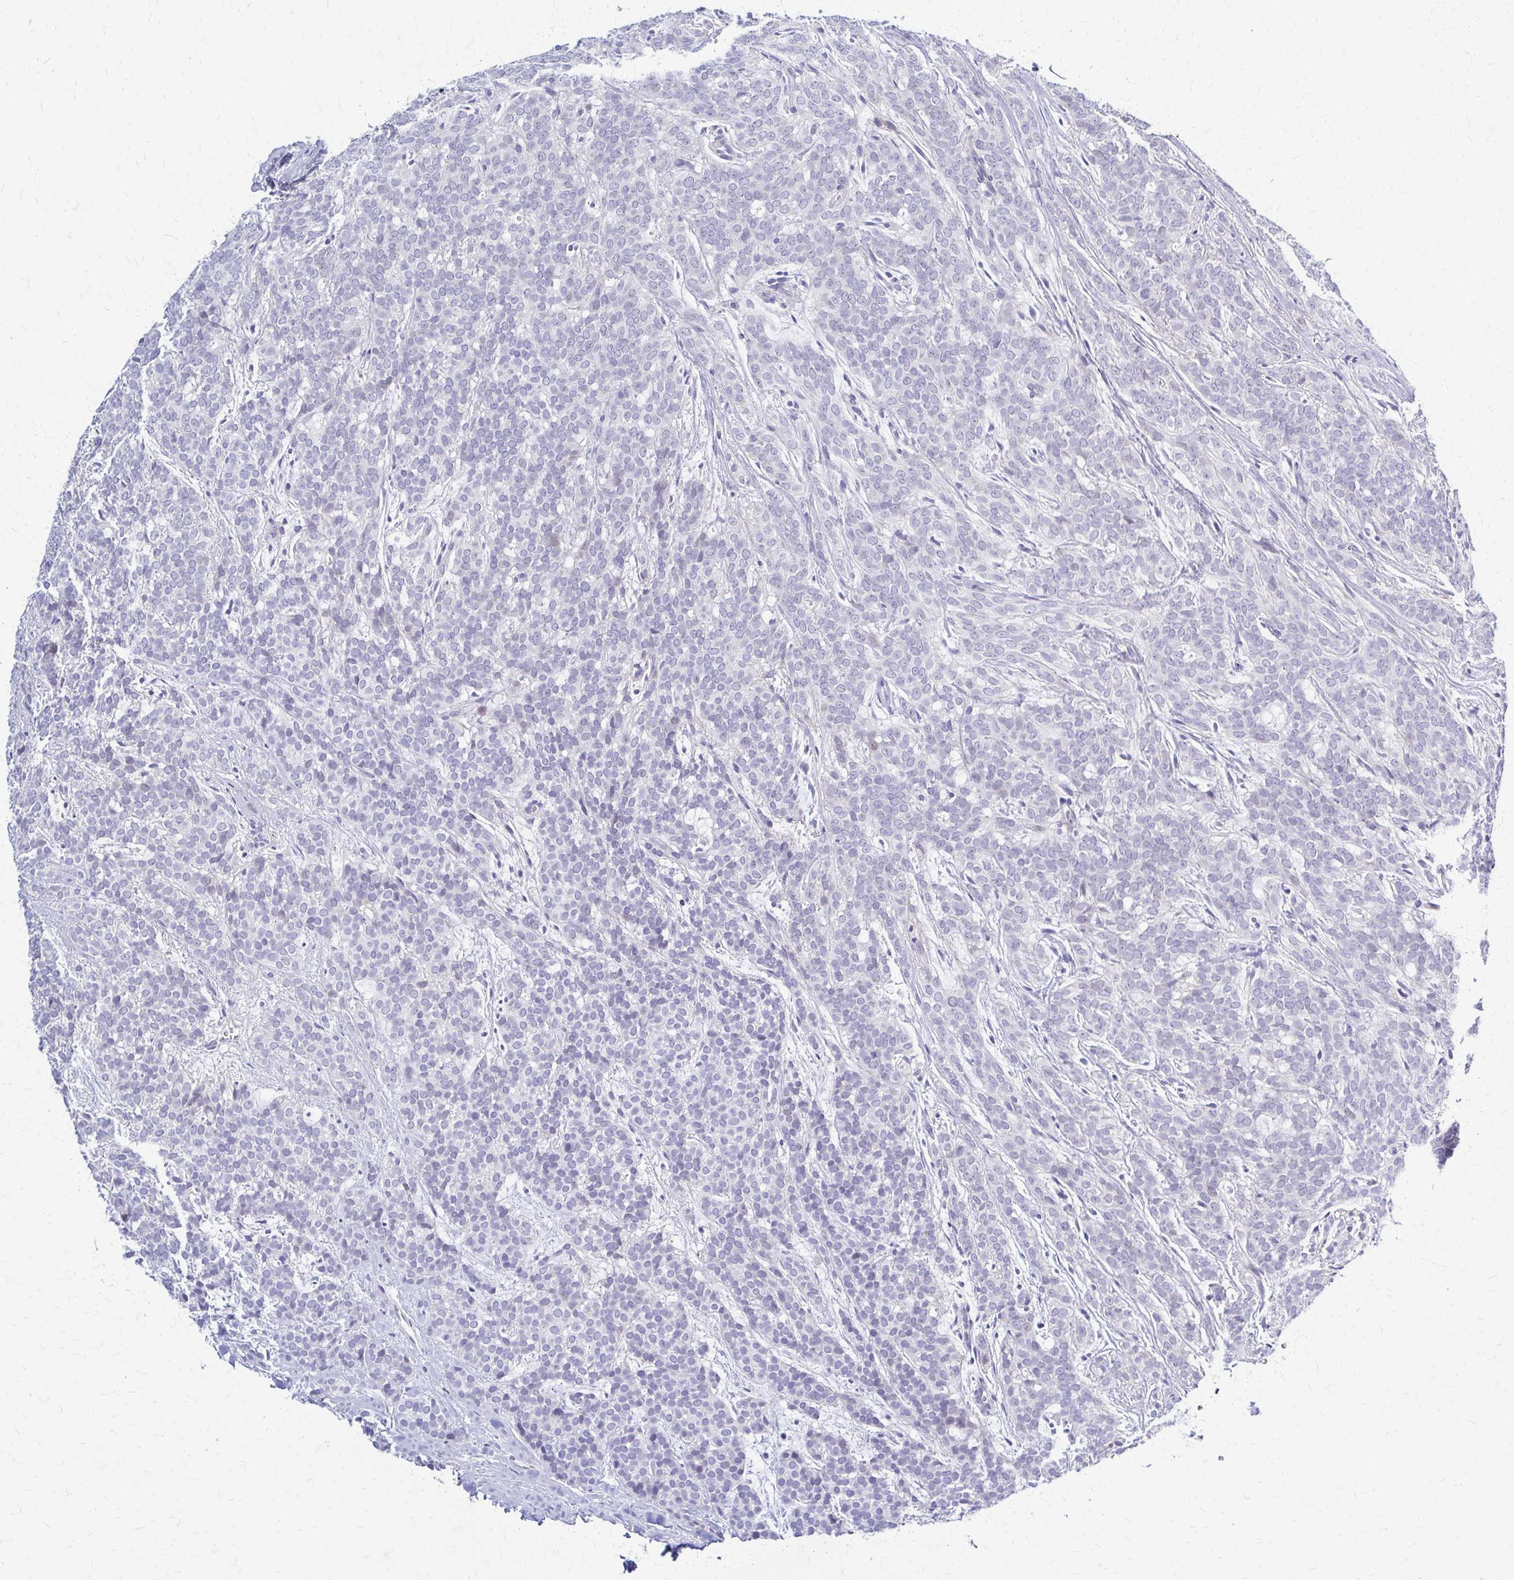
{"staining": {"intensity": "negative", "quantity": "none", "location": "none"}, "tissue": "head and neck cancer", "cell_type": "Tumor cells", "image_type": "cancer", "snomed": [{"axis": "morphology", "description": "Normal tissue, NOS"}, {"axis": "morphology", "description": "Adenocarcinoma, NOS"}, {"axis": "topography", "description": "Oral tissue"}, {"axis": "topography", "description": "Head-Neck"}], "caption": "This is a photomicrograph of IHC staining of adenocarcinoma (head and neck), which shows no positivity in tumor cells.", "gene": "RHOBTB2", "patient": {"sex": "female", "age": 57}}